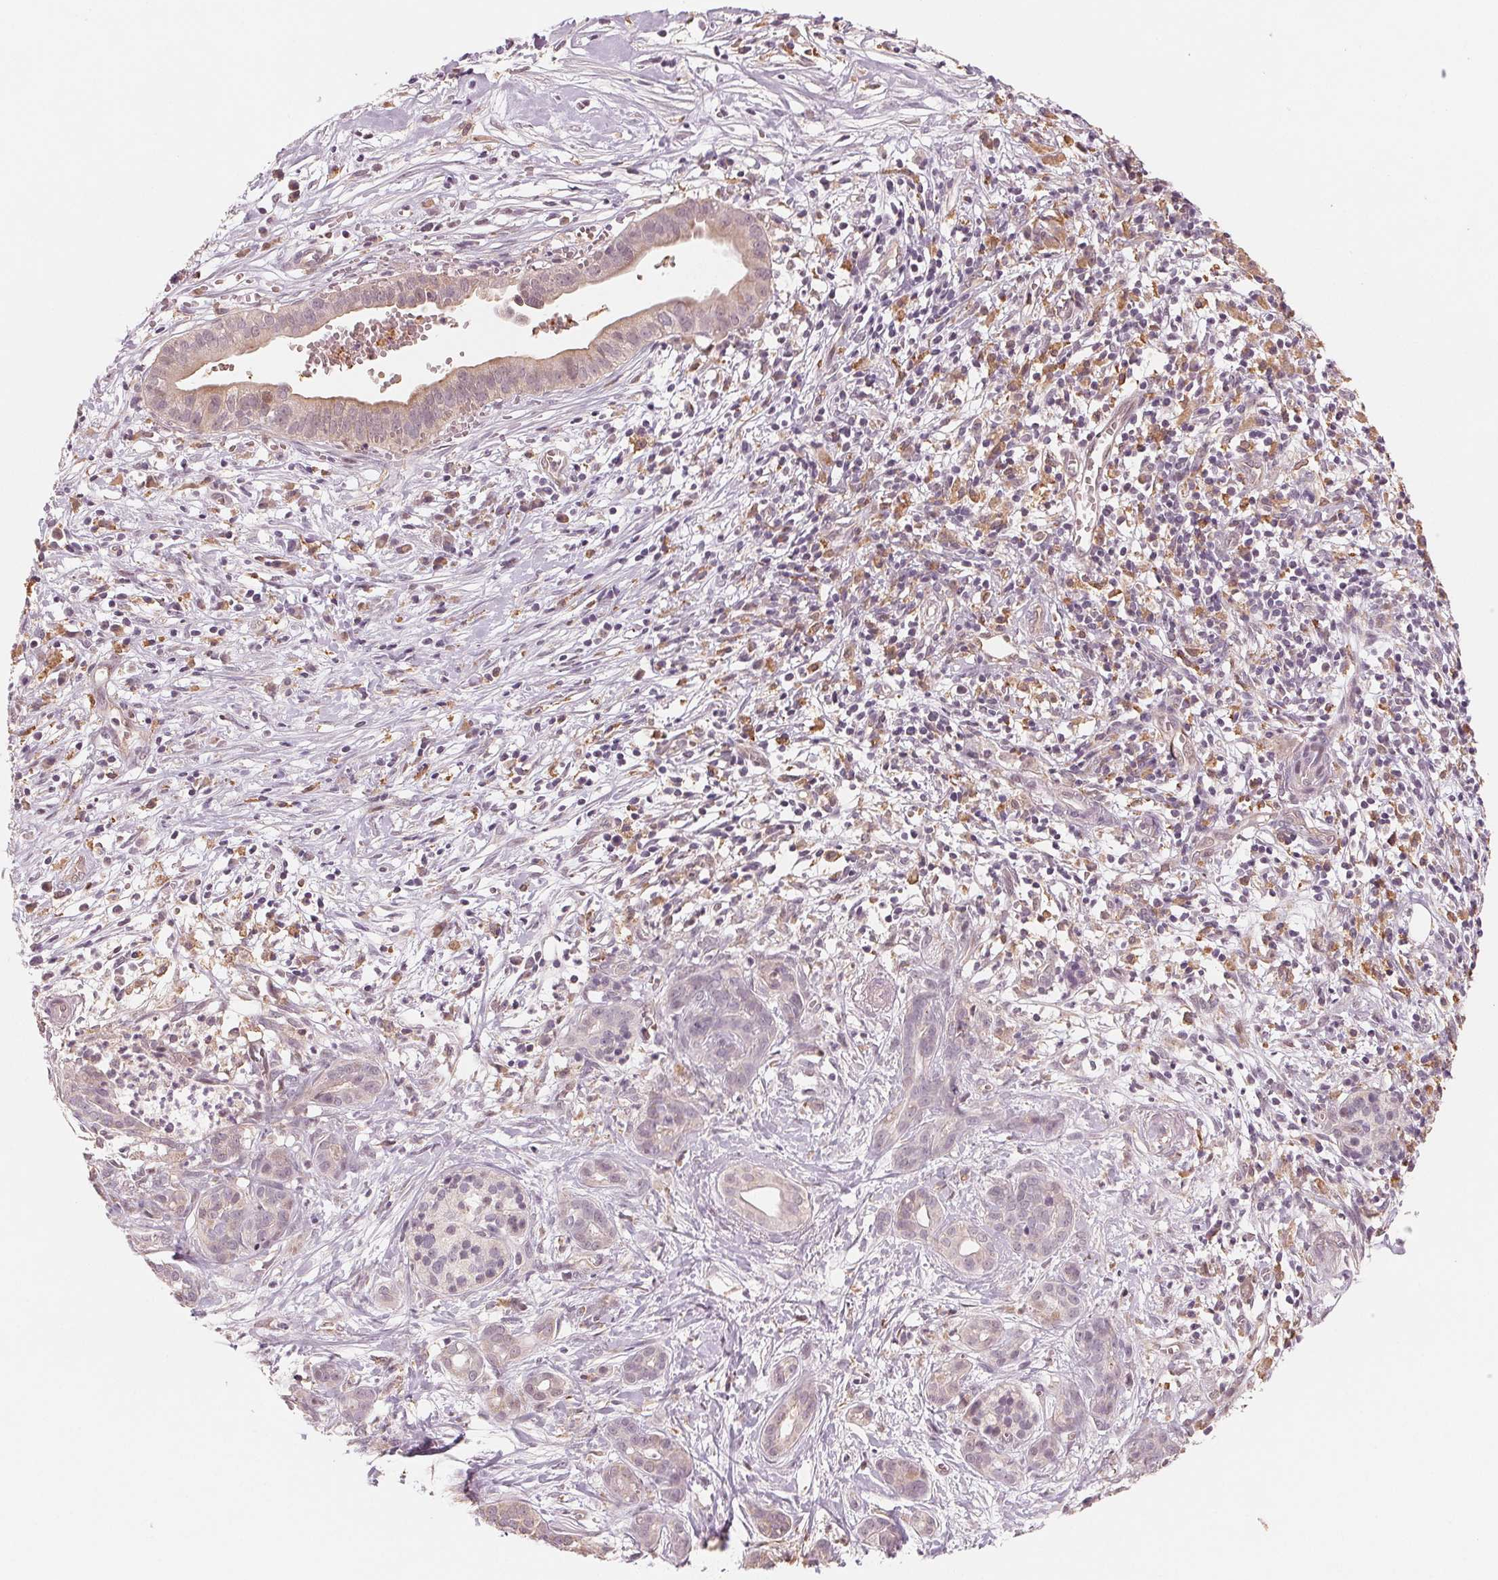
{"staining": {"intensity": "negative", "quantity": "none", "location": "none"}, "tissue": "pancreatic cancer", "cell_type": "Tumor cells", "image_type": "cancer", "snomed": [{"axis": "morphology", "description": "Adenocarcinoma, NOS"}, {"axis": "topography", "description": "Pancreas"}], "caption": "IHC of human pancreatic adenocarcinoma displays no expression in tumor cells.", "gene": "IL9R", "patient": {"sex": "male", "age": 61}}